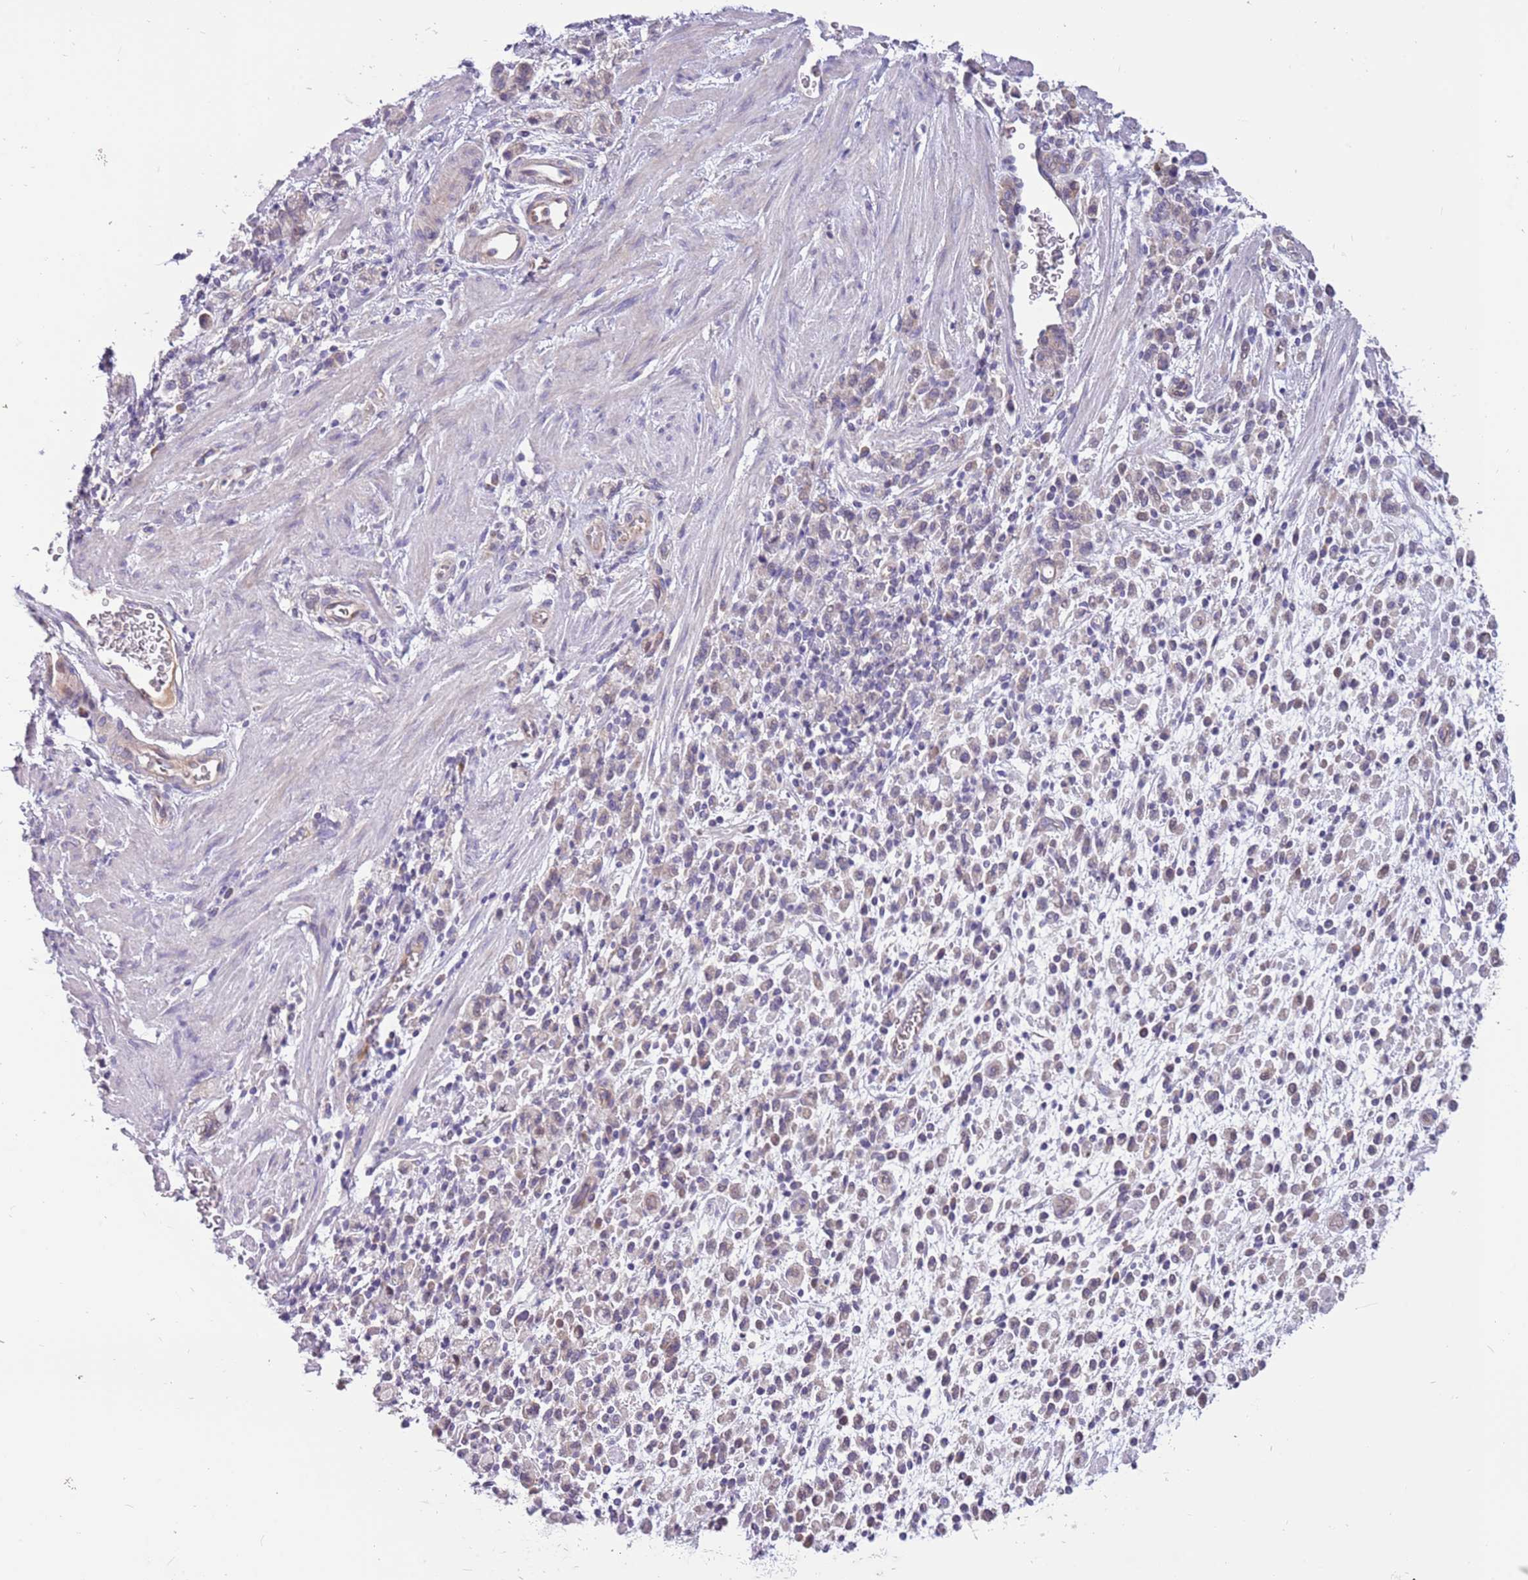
{"staining": {"intensity": "negative", "quantity": "none", "location": "none"}, "tissue": "stomach cancer", "cell_type": "Tumor cells", "image_type": "cancer", "snomed": [{"axis": "morphology", "description": "Adenocarcinoma, NOS"}, {"axis": "topography", "description": "Stomach"}], "caption": "Stomach cancer stained for a protein using immunohistochemistry demonstrates no positivity tumor cells.", "gene": "CABYR", "patient": {"sex": "male", "age": 77}}